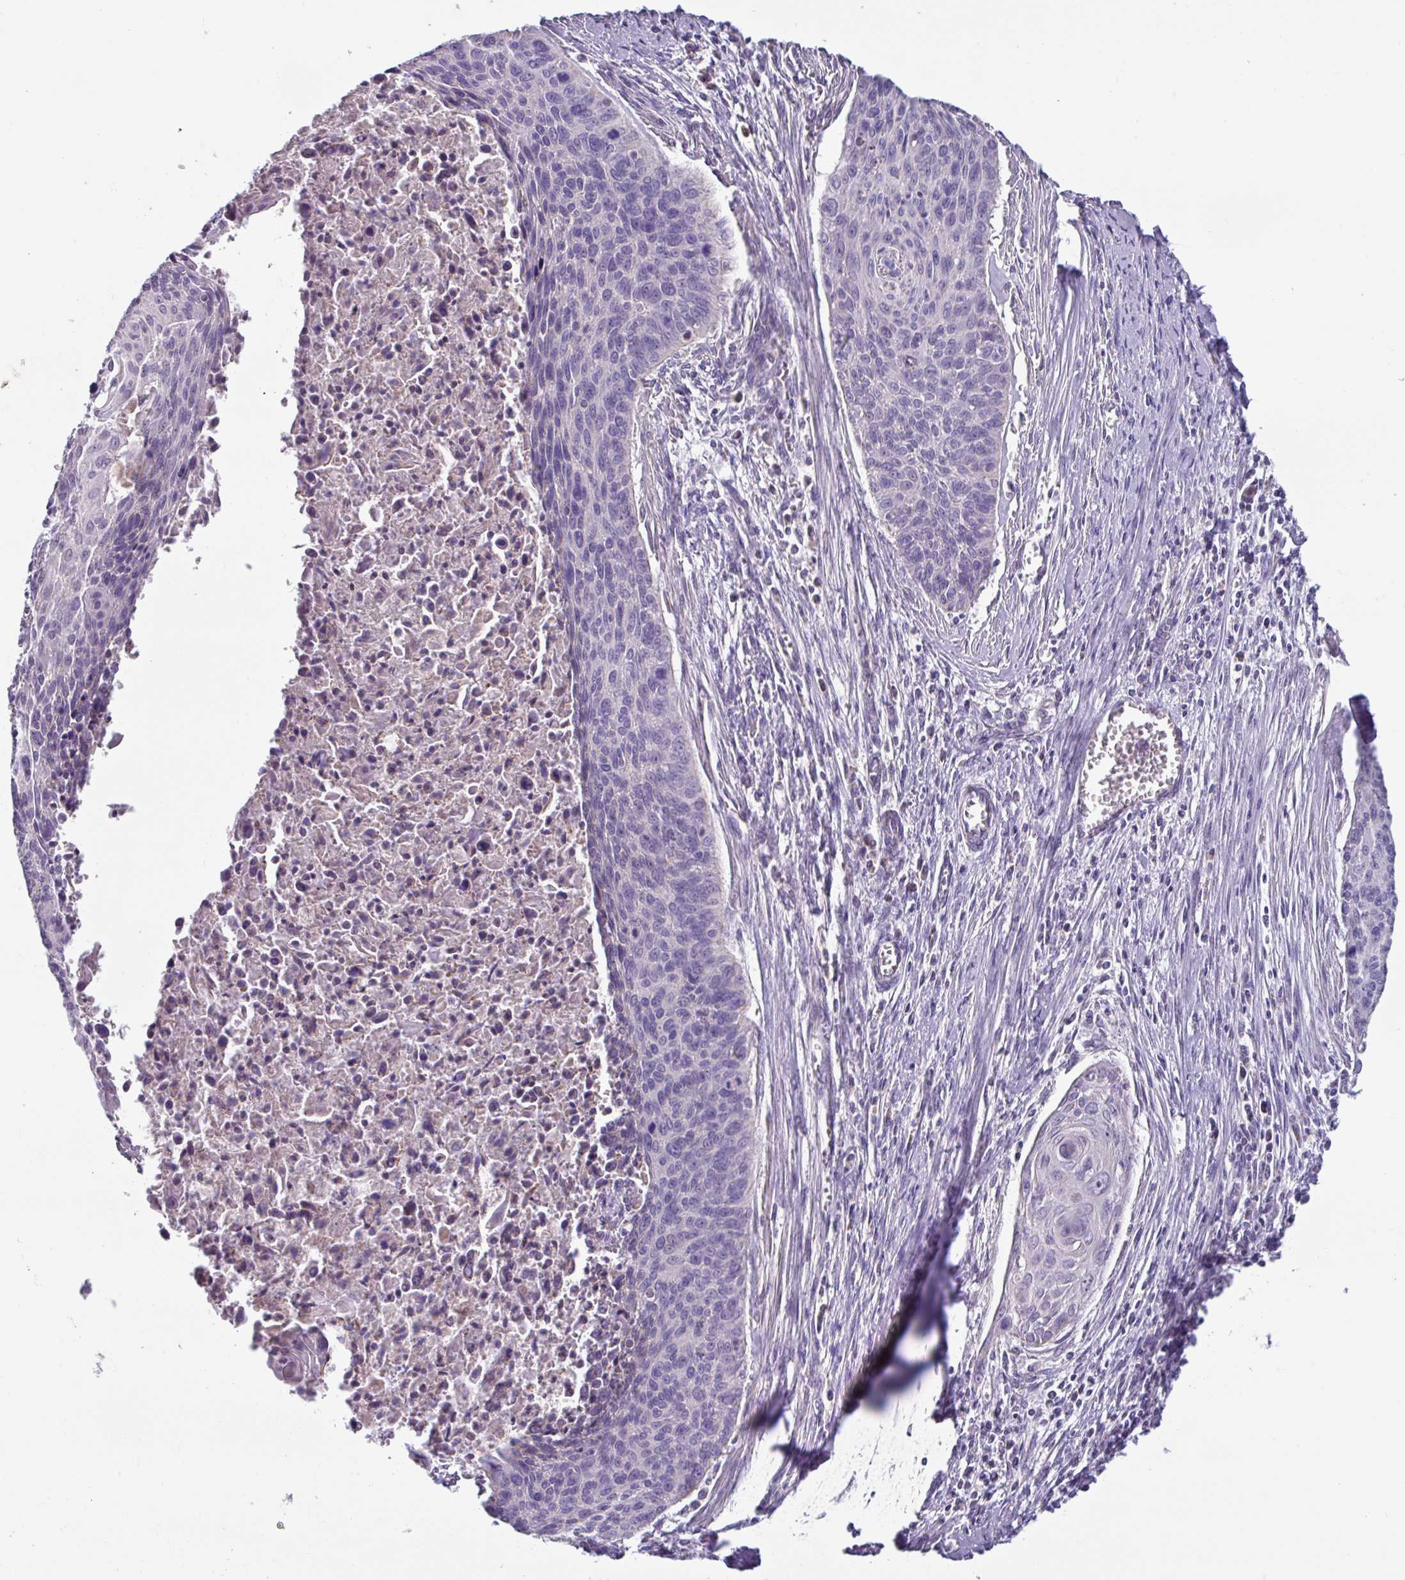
{"staining": {"intensity": "negative", "quantity": "none", "location": "none"}, "tissue": "cervical cancer", "cell_type": "Tumor cells", "image_type": "cancer", "snomed": [{"axis": "morphology", "description": "Squamous cell carcinoma, NOS"}, {"axis": "topography", "description": "Cervix"}], "caption": "Tumor cells show no significant positivity in squamous cell carcinoma (cervical).", "gene": "MT-ND4", "patient": {"sex": "female", "age": 55}}